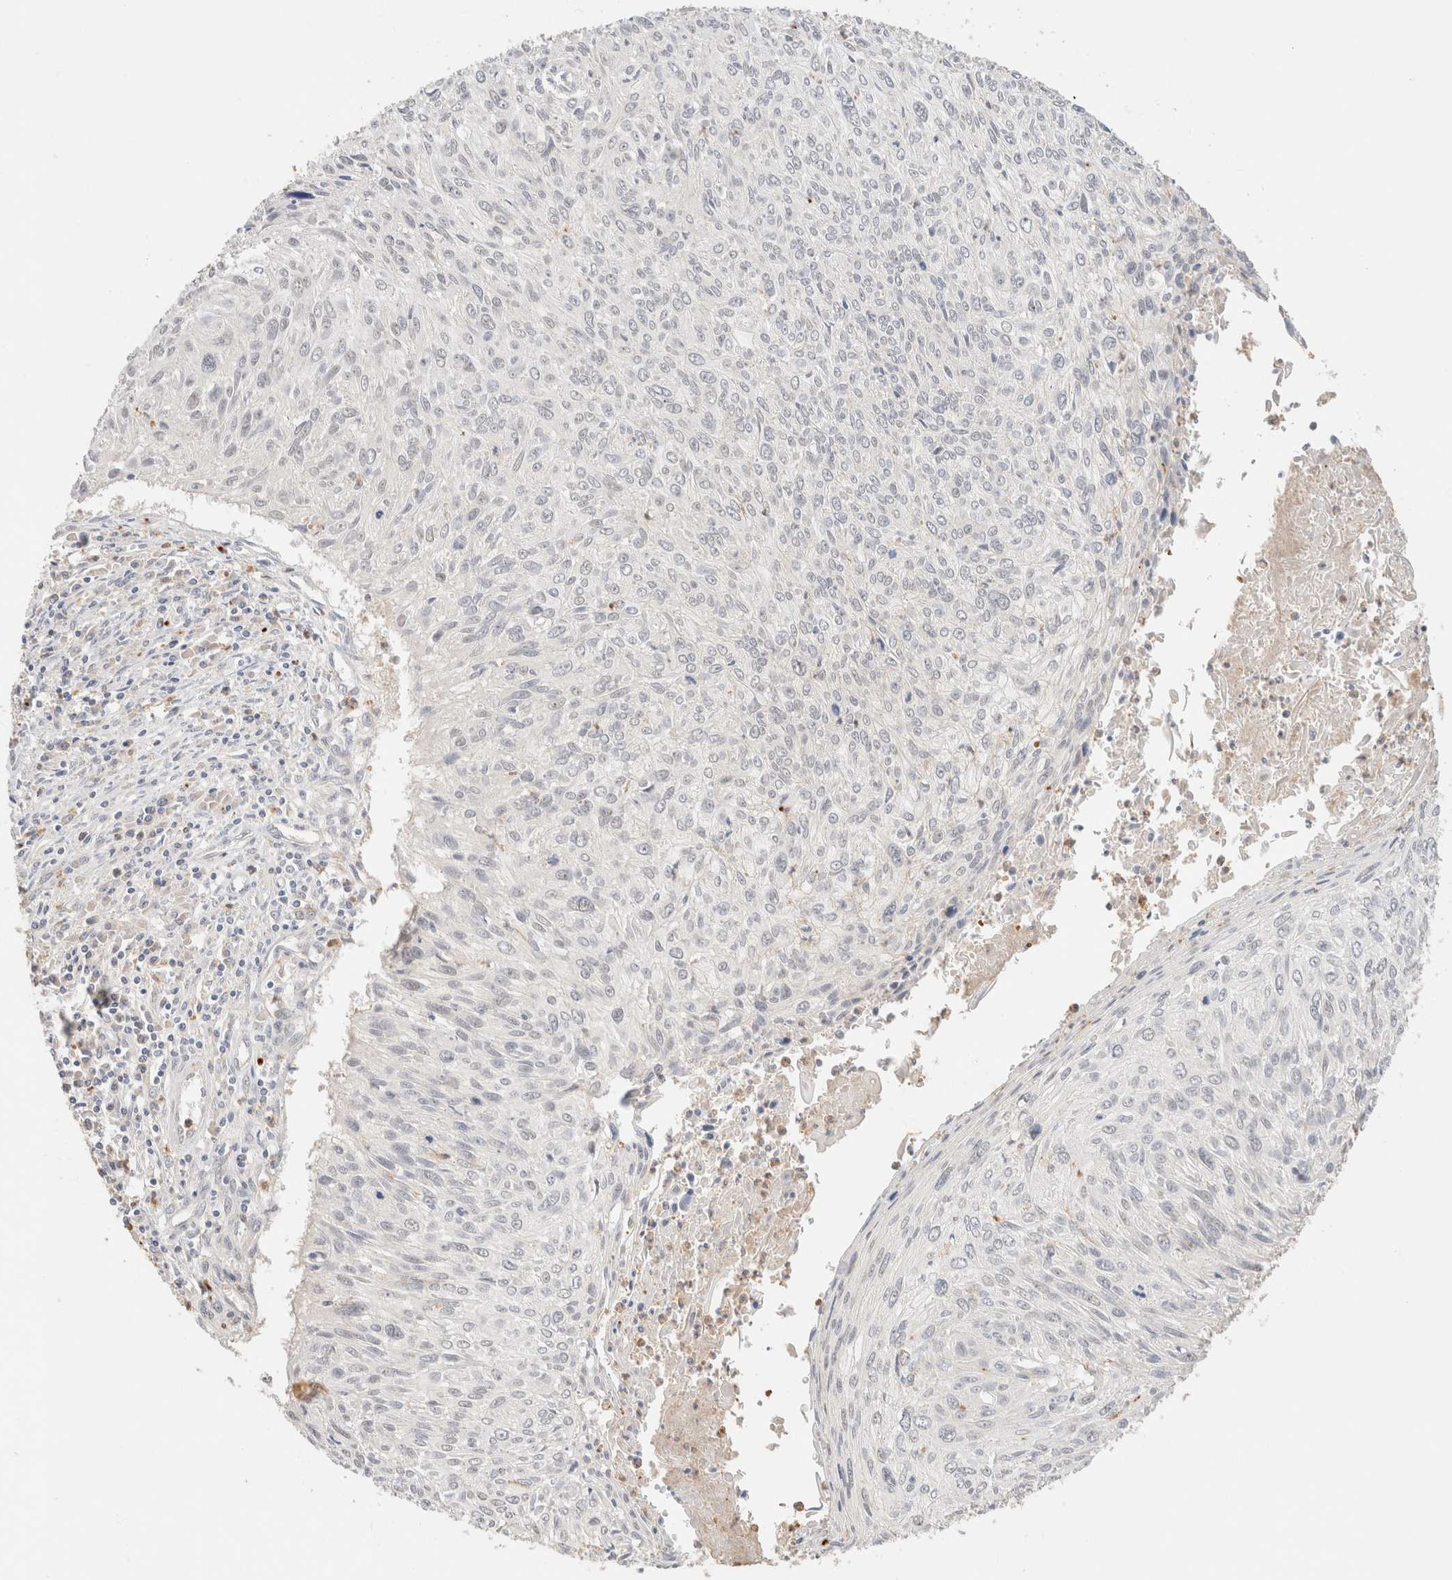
{"staining": {"intensity": "negative", "quantity": "none", "location": "none"}, "tissue": "cervical cancer", "cell_type": "Tumor cells", "image_type": "cancer", "snomed": [{"axis": "morphology", "description": "Squamous cell carcinoma, NOS"}, {"axis": "topography", "description": "Cervix"}], "caption": "DAB immunohistochemical staining of human cervical squamous cell carcinoma displays no significant positivity in tumor cells.", "gene": "SGSM2", "patient": {"sex": "female", "age": 51}}